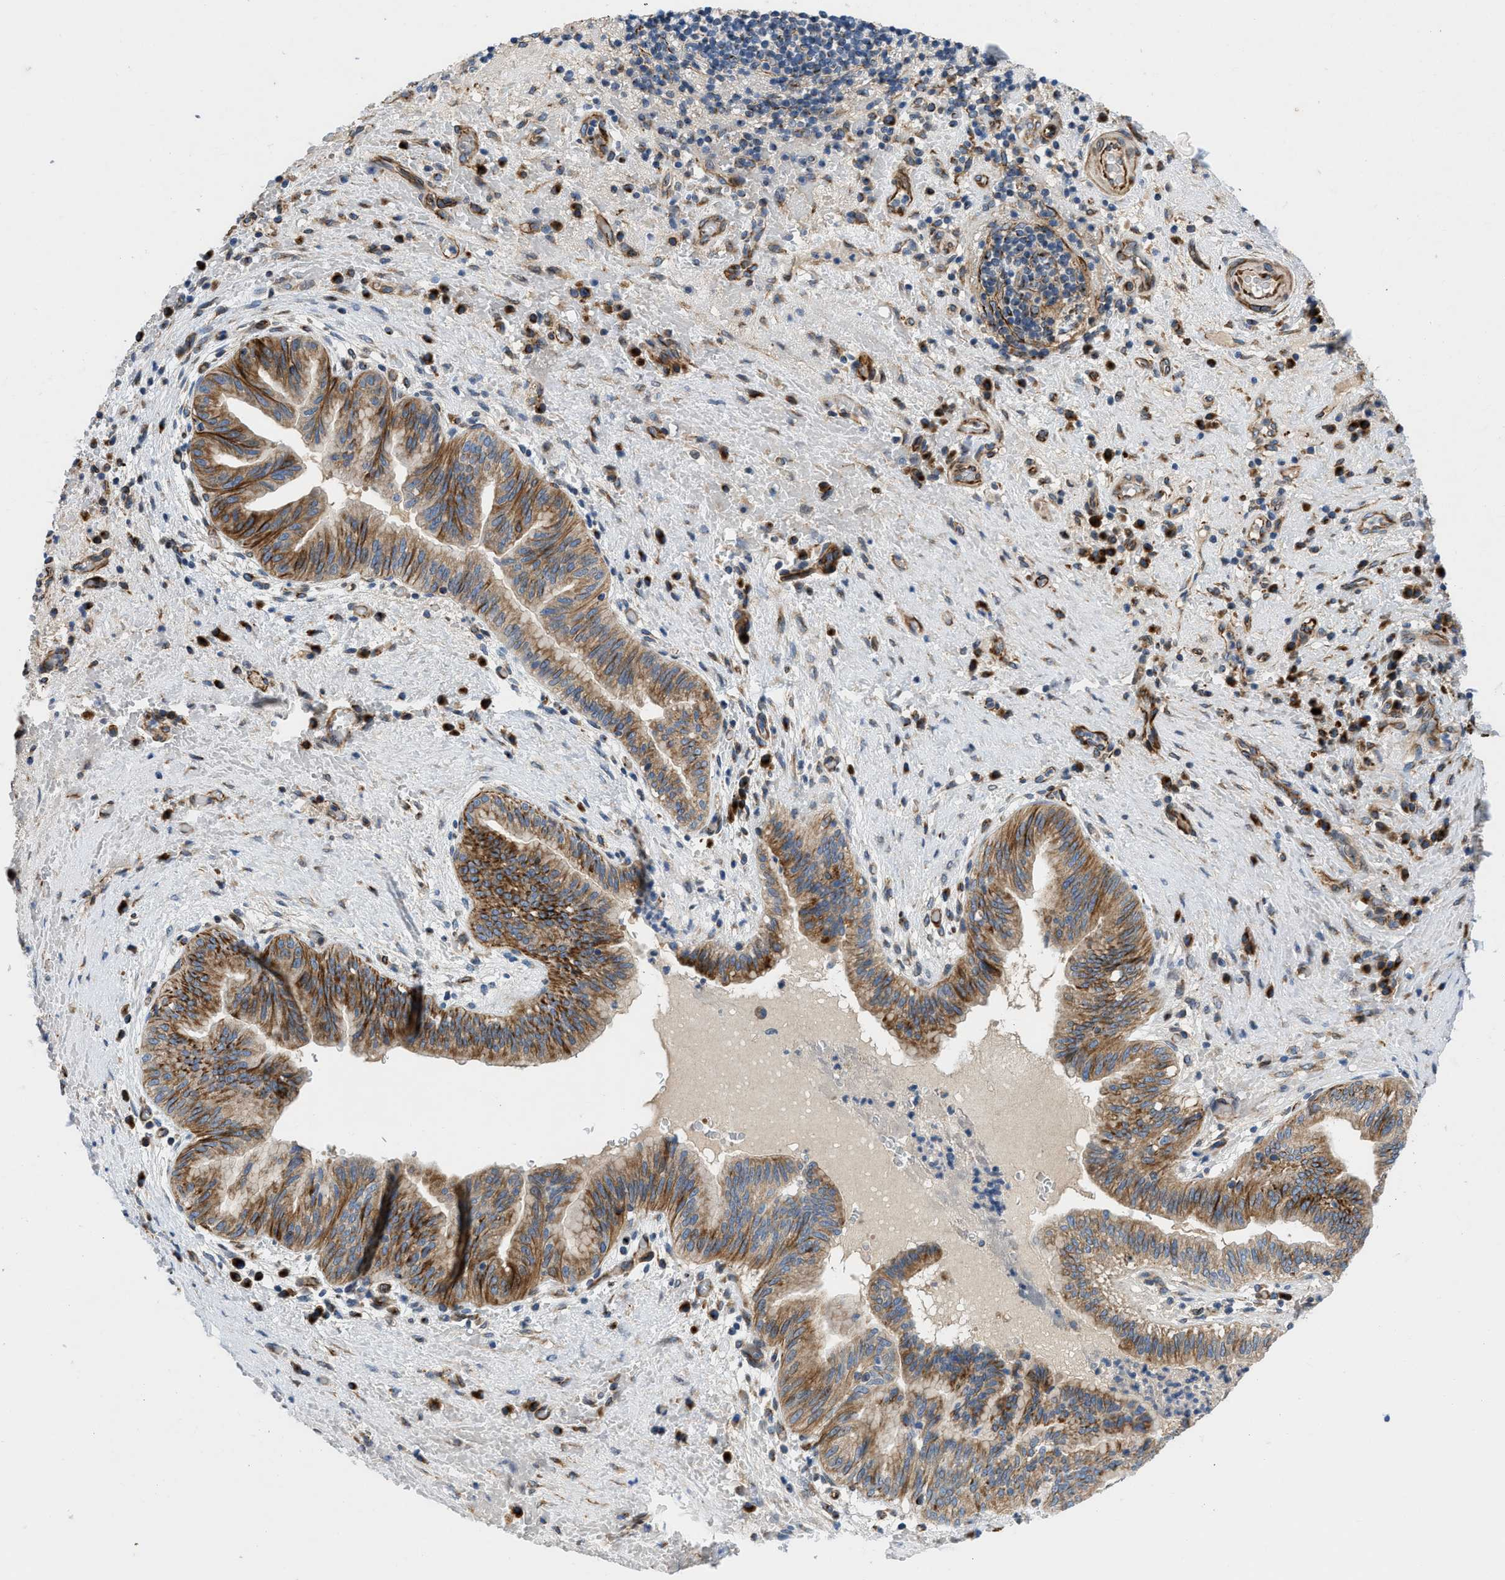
{"staining": {"intensity": "moderate", "quantity": ">75%", "location": "cytoplasmic/membranous"}, "tissue": "liver cancer", "cell_type": "Tumor cells", "image_type": "cancer", "snomed": [{"axis": "morphology", "description": "Cholangiocarcinoma"}, {"axis": "topography", "description": "Liver"}], "caption": "Cholangiocarcinoma (liver) stained with a brown dye displays moderate cytoplasmic/membranous positive positivity in about >75% of tumor cells.", "gene": "TMEM248", "patient": {"sex": "female", "age": 38}}